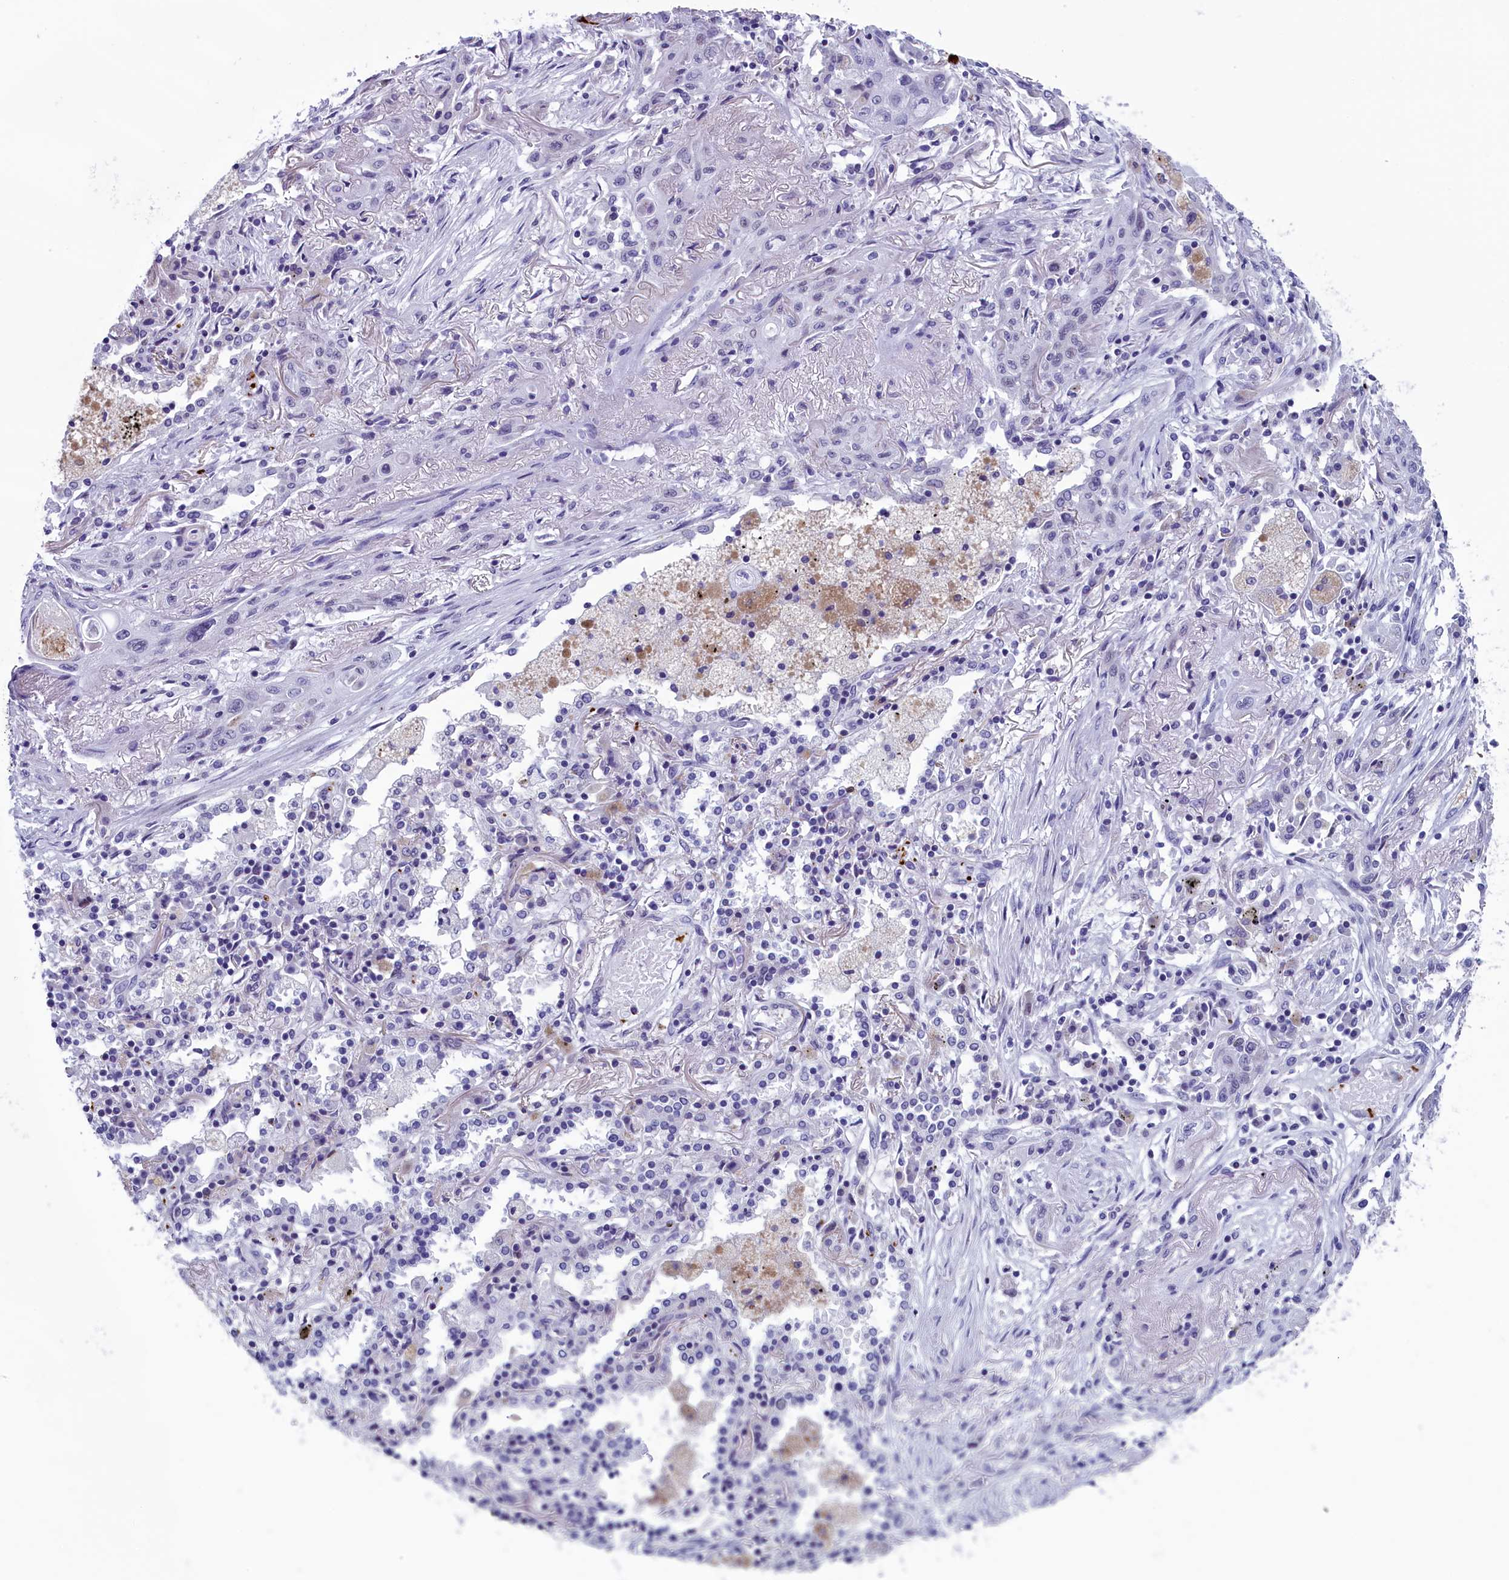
{"staining": {"intensity": "negative", "quantity": "none", "location": "none"}, "tissue": "lung cancer", "cell_type": "Tumor cells", "image_type": "cancer", "snomed": [{"axis": "morphology", "description": "Squamous cell carcinoma, NOS"}, {"axis": "topography", "description": "Lung"}], "caption": "This is a histopathology image of immunohistochemistry staining of lung squamous cell carcinoma, which shows no expression in tumor cells. (Stains: DAB (3,3'-diaminobenzidine) immunohistochemistry with hematoxylin counter stain, Microscopy: brightfield microscopy at high magnification).", "gene": "AIFM2", "patient": {"sex": "female", "age": 47}}